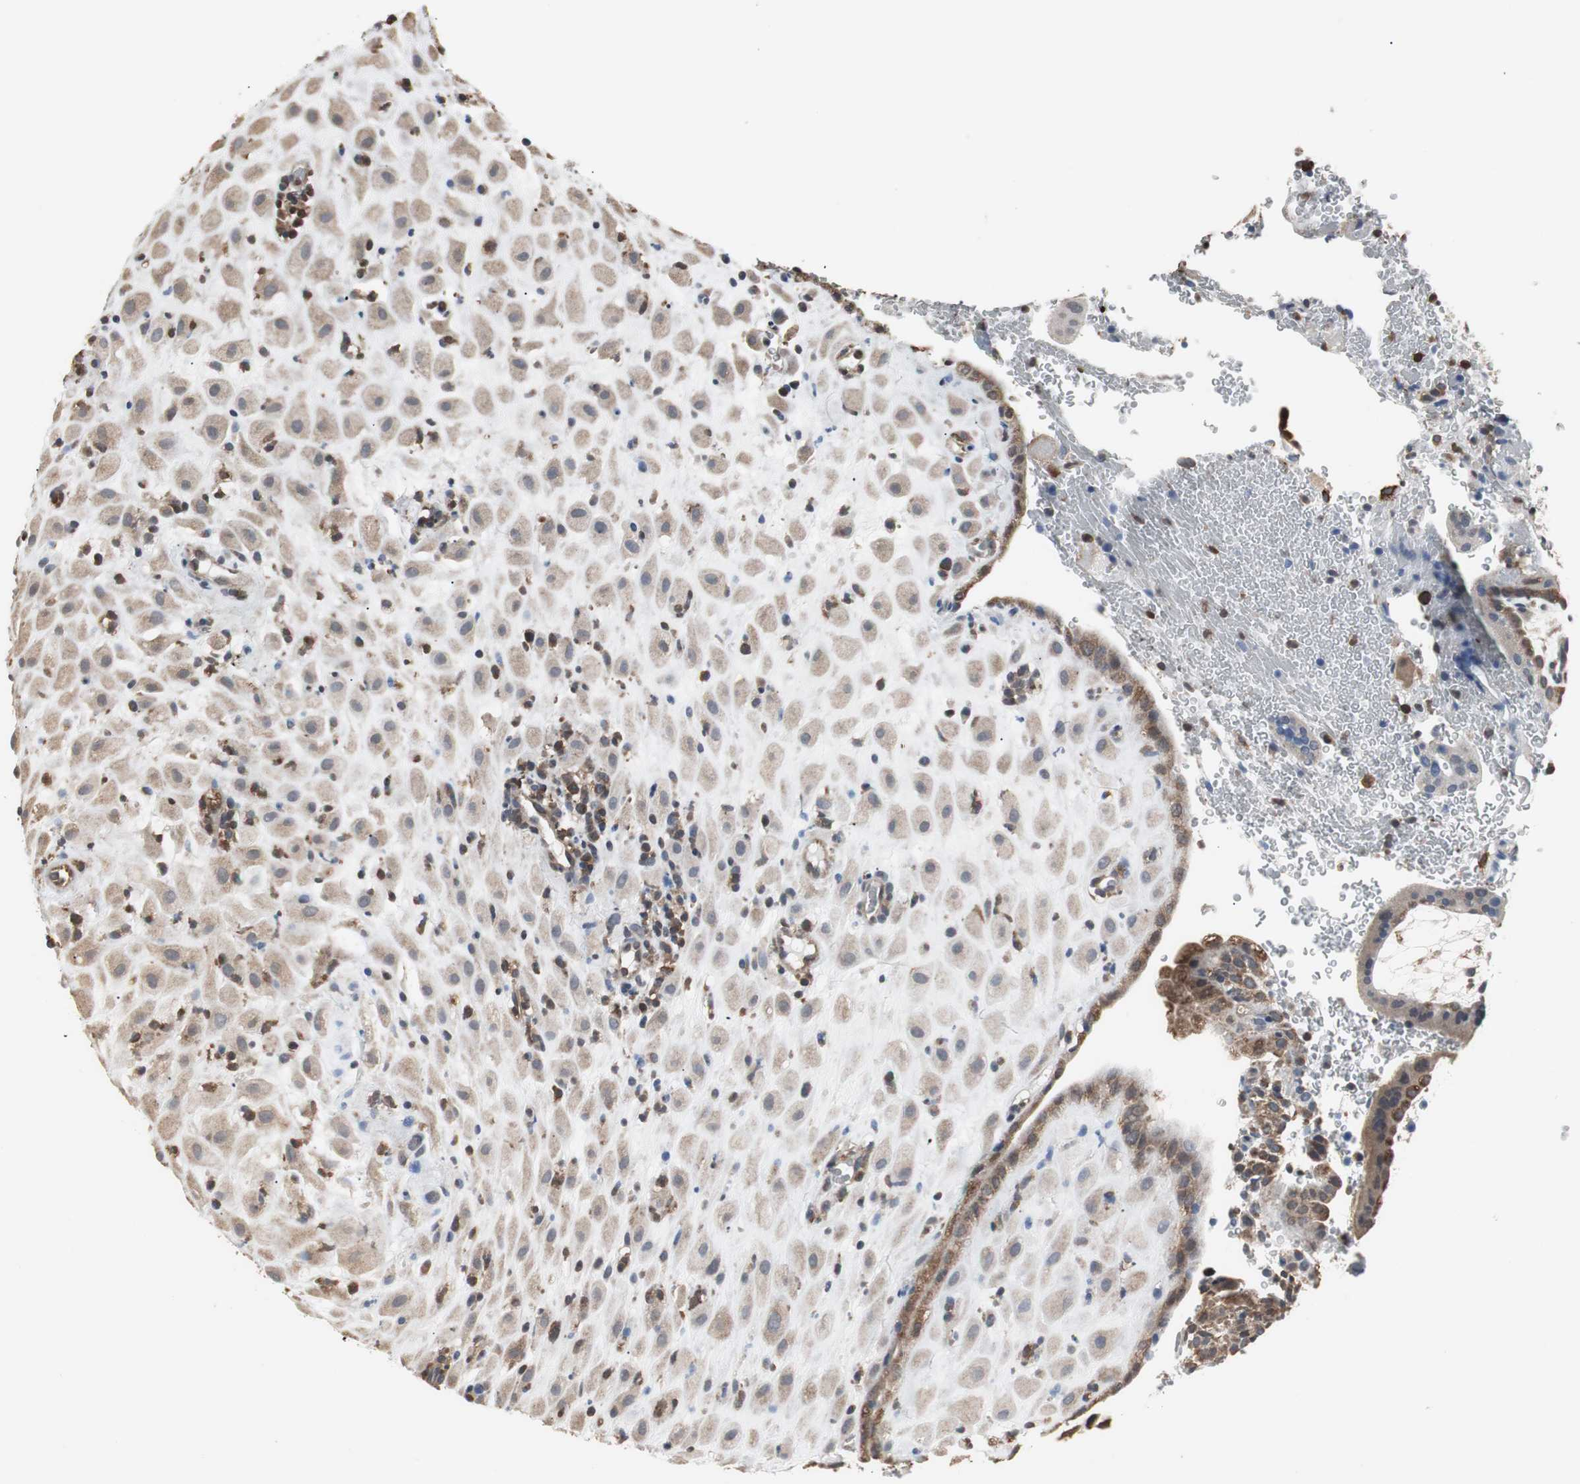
{"staining": {"intensity": "weak", "quantity": ">75%", "location": "cytoplasmic/membranous"}, "tissue": "placenta", "cell_type": "Decidual cells", "image_type": "normal", "snomed": [{"axis": "morphology", "description": "Normal tissue, NOS"}, {"axis": "topography", "description": "Placenta"}], "caption": "Placenta stained for a protein reveals weak cytoplasmic/membranous positivity in decidual cells. (Stains: DAB in brown, nuclei in blue, Microscopy: brightfield microscopy at high magnification).", "gene": "ZSCAN22", "patient": {"sex": "female", "age": 19}}